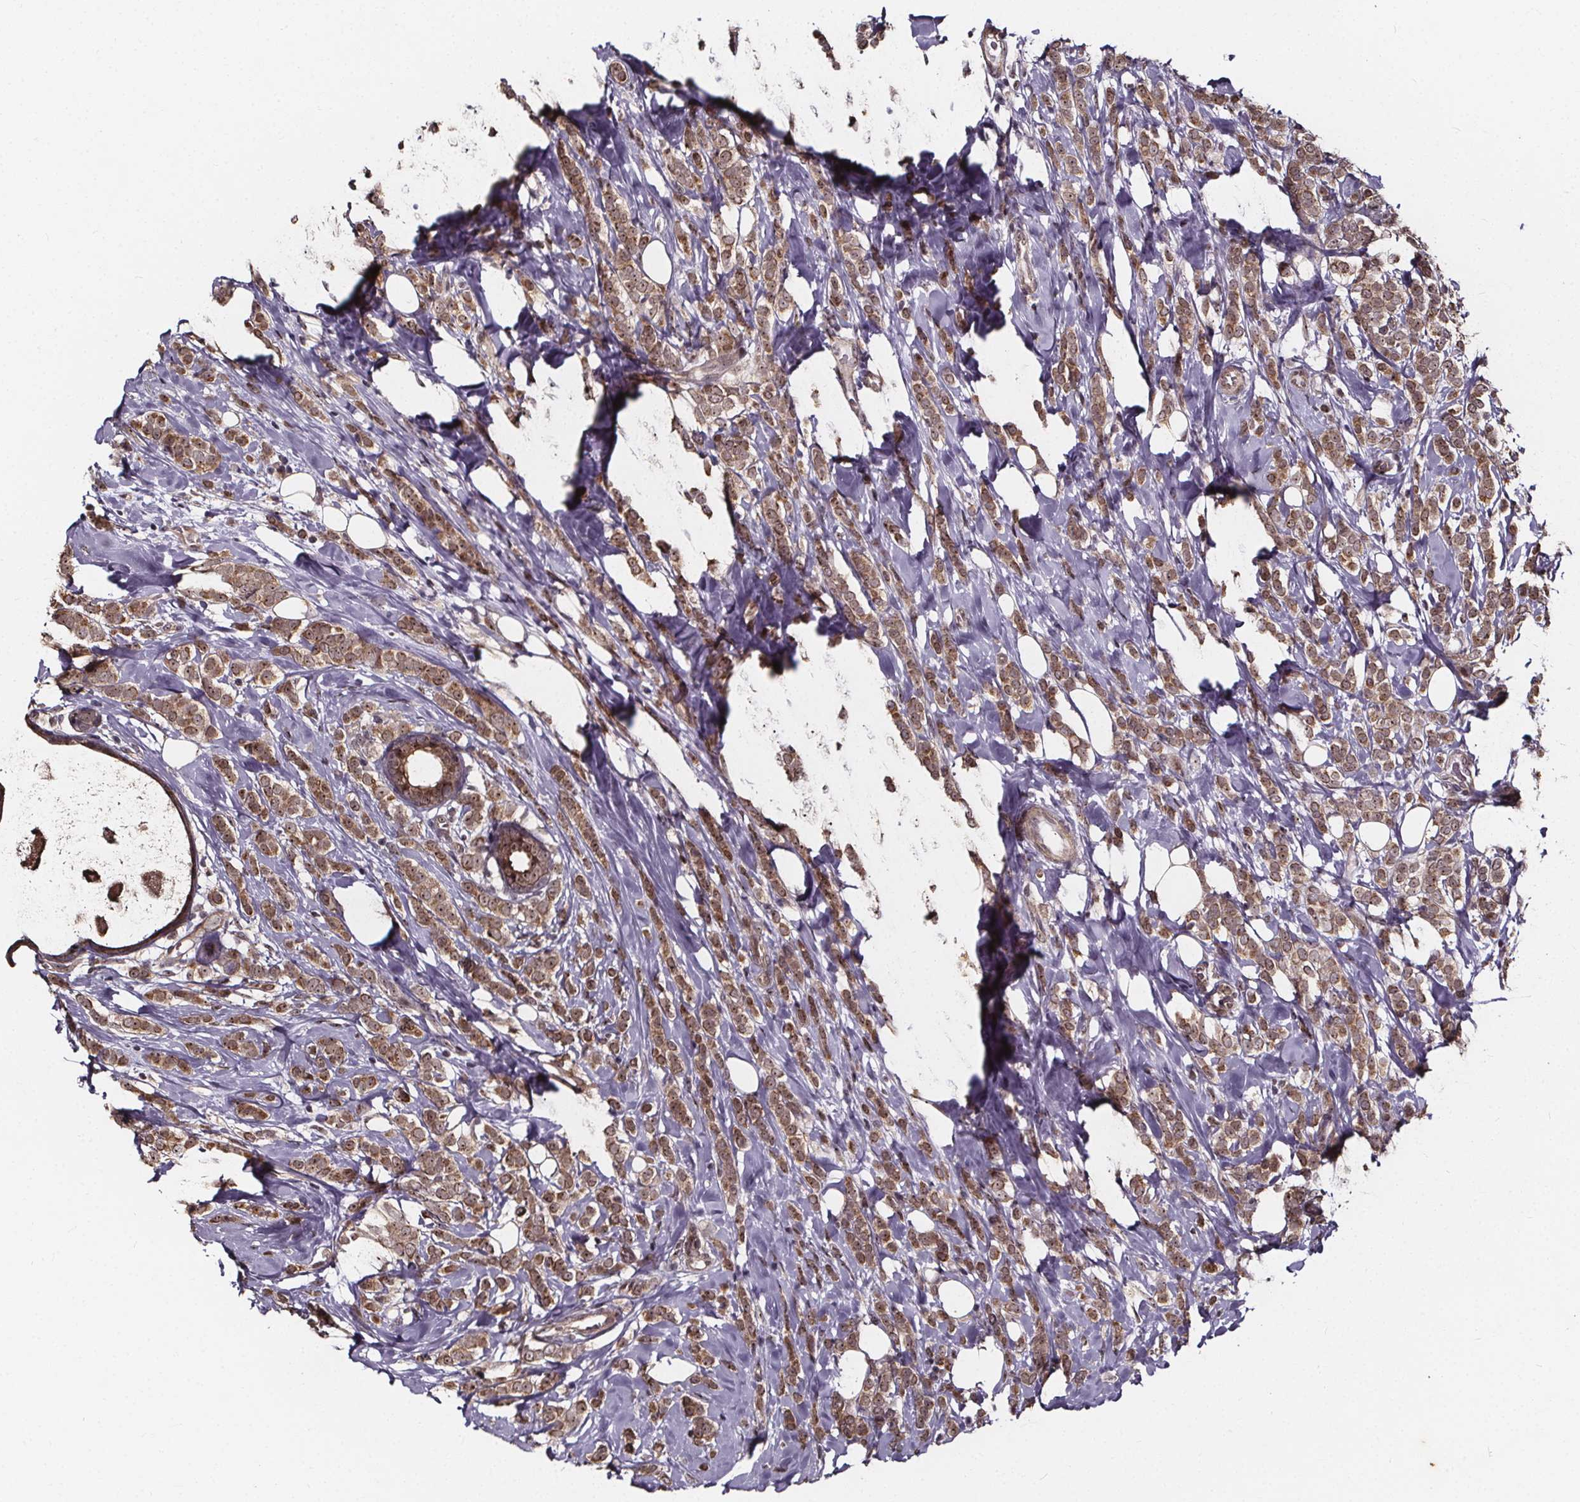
{"staining": {"intensity": "moderate", "quantity": ">75%", "location": "cytoplasmic/membranous,nuclear"}, "tissue": "breast cancer", "cell_type": "Tumor cells", "image_type": "cancer", "snomed": [{"axis": "morphology", "description": "Lobular carcinoma"}, {"axis": "topography", "description": "Breast"}], "caption": "Brown immunohistochemical staining in breast cancer exhibits moderate cytoplasmic/membranous and nuclear staining in approximately >75% of tumor cells. Nuclei are stained in blue.", "gene": "DDIT3", "patient": {"sex": "female", "age": 49}}